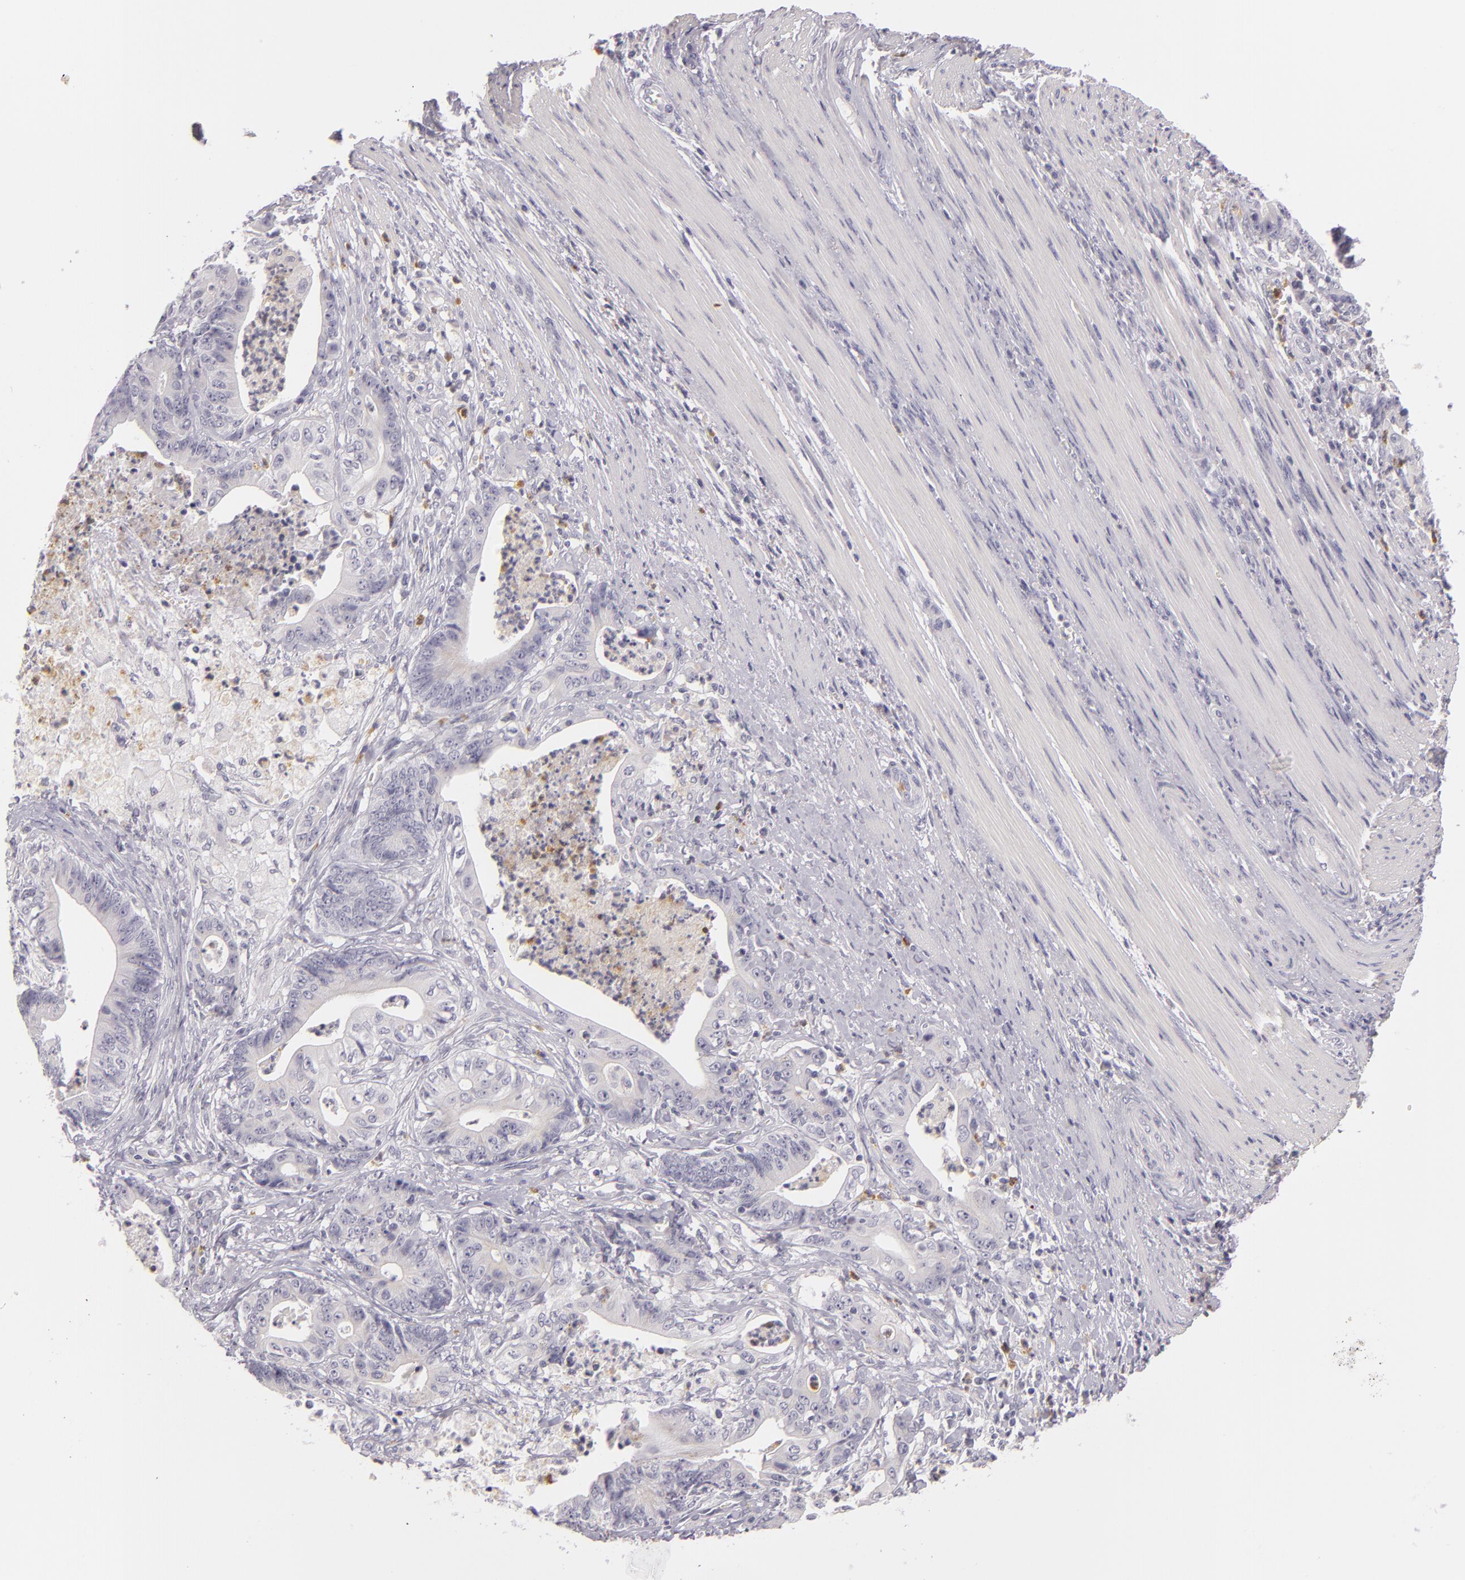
{"staining": {"intensity": "negative", "quantity": "none", "location": "none"}, "tissue": "stomach cancer", "cell_type": "Tumor cells", "image_type": "cancer", "snomed": [{"axis": "morphology", "description": "Adenocarcinoma, NOS"}, {"axis": "topography", "description": "Stomach, lower"}], "caption": "This is a histopathology image of IHC staining of stomach cancer, which shows no expression in tumor cells.", "gene": "FAM181A", "patient": {"sex": "female", "age": 86}}